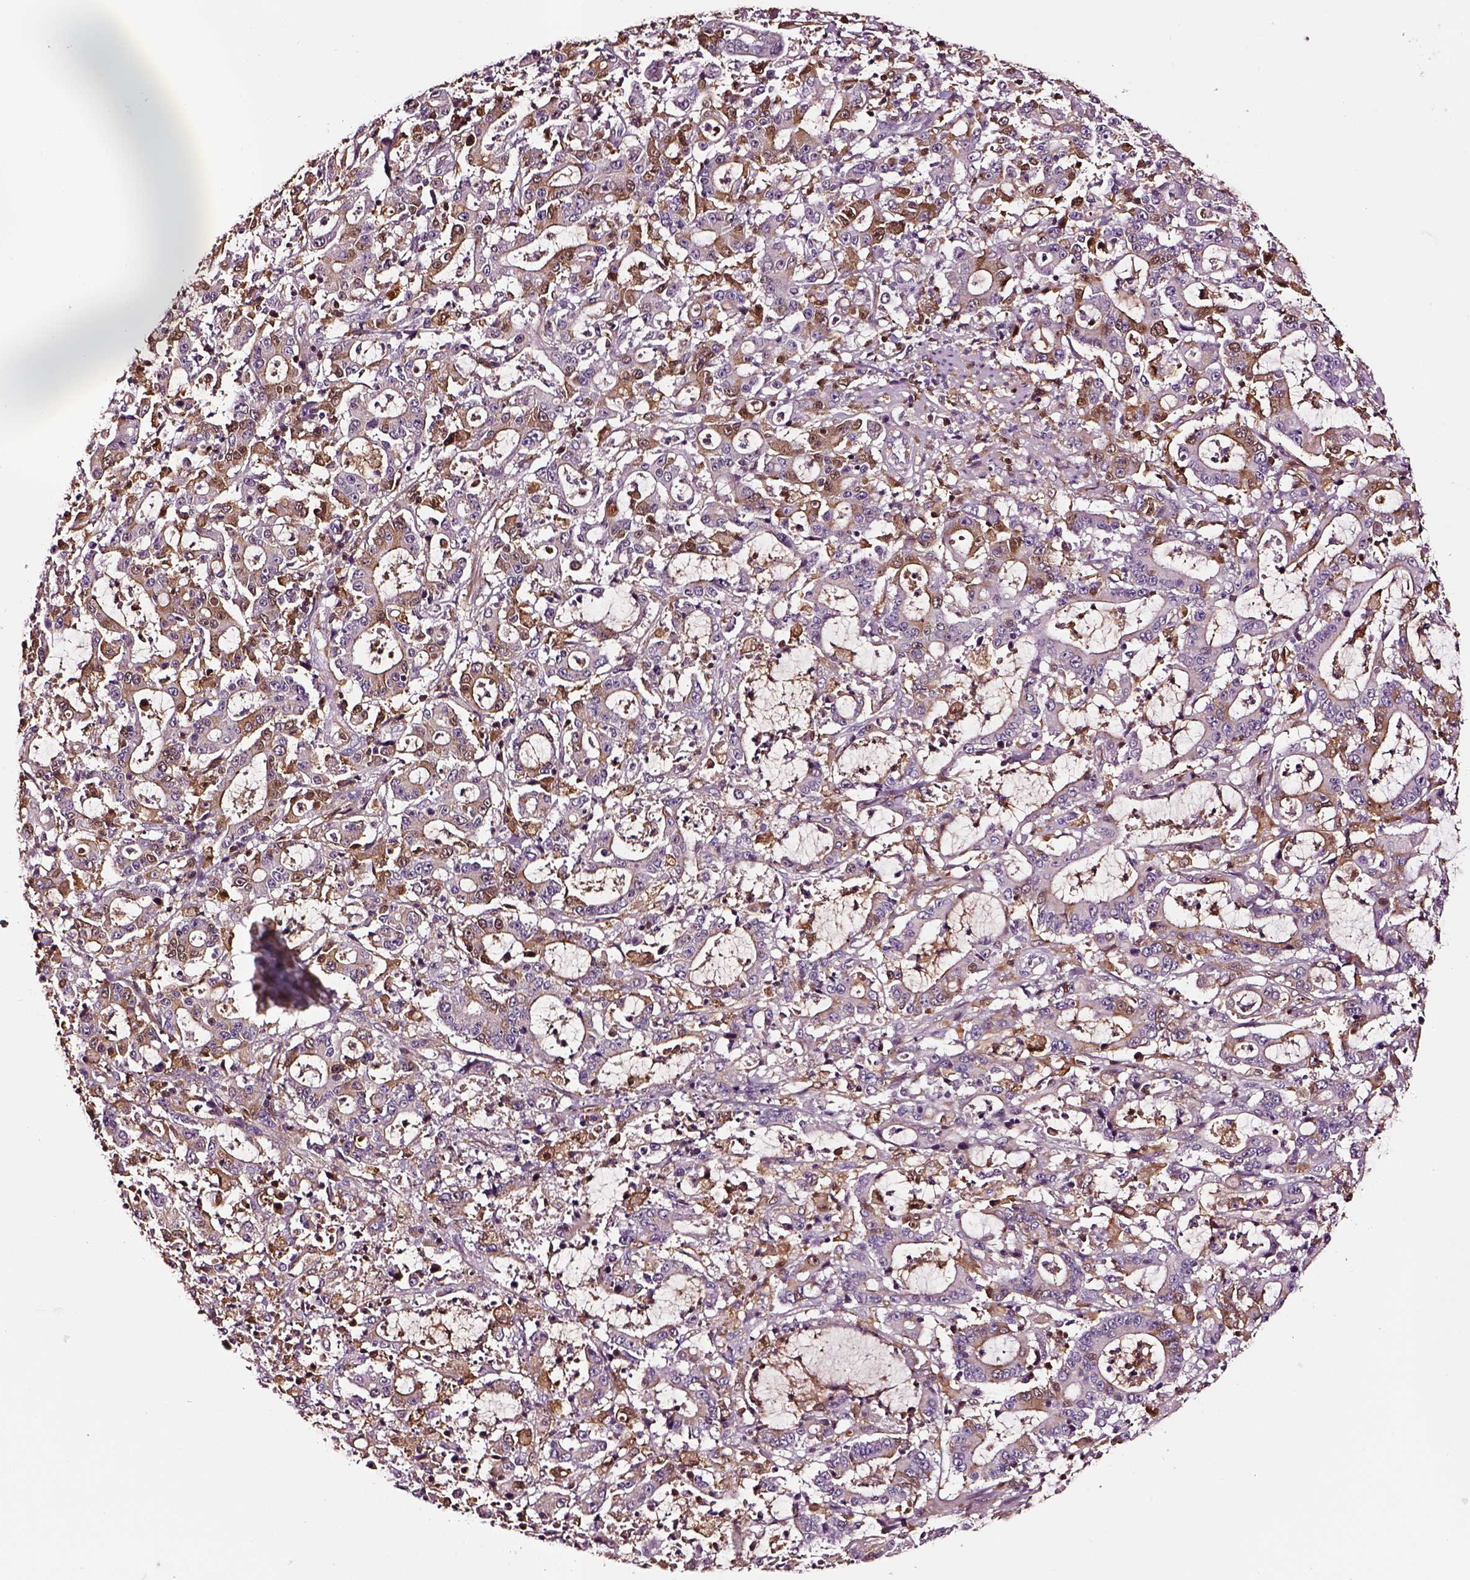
{"staining": {"intensity": "moderate", "quantity": "<25%", "location": "cytoplasmic/membranous"}, "tissue": "stomach cancer", "cell_type": "Tumor cells", "image_type": "cancer", "snomed": [{"axis": "morphology", "description": "Adenocarcinoma, NOS"}, {"axis": "topography", "description": "Stomach, upper"}], "caption": "Adenocarcinoma (stomach) stained with a protein marker shows moderate staining in tumor cells.", "gene": "TF", "patient": {"sex": "male", "age": 68}}